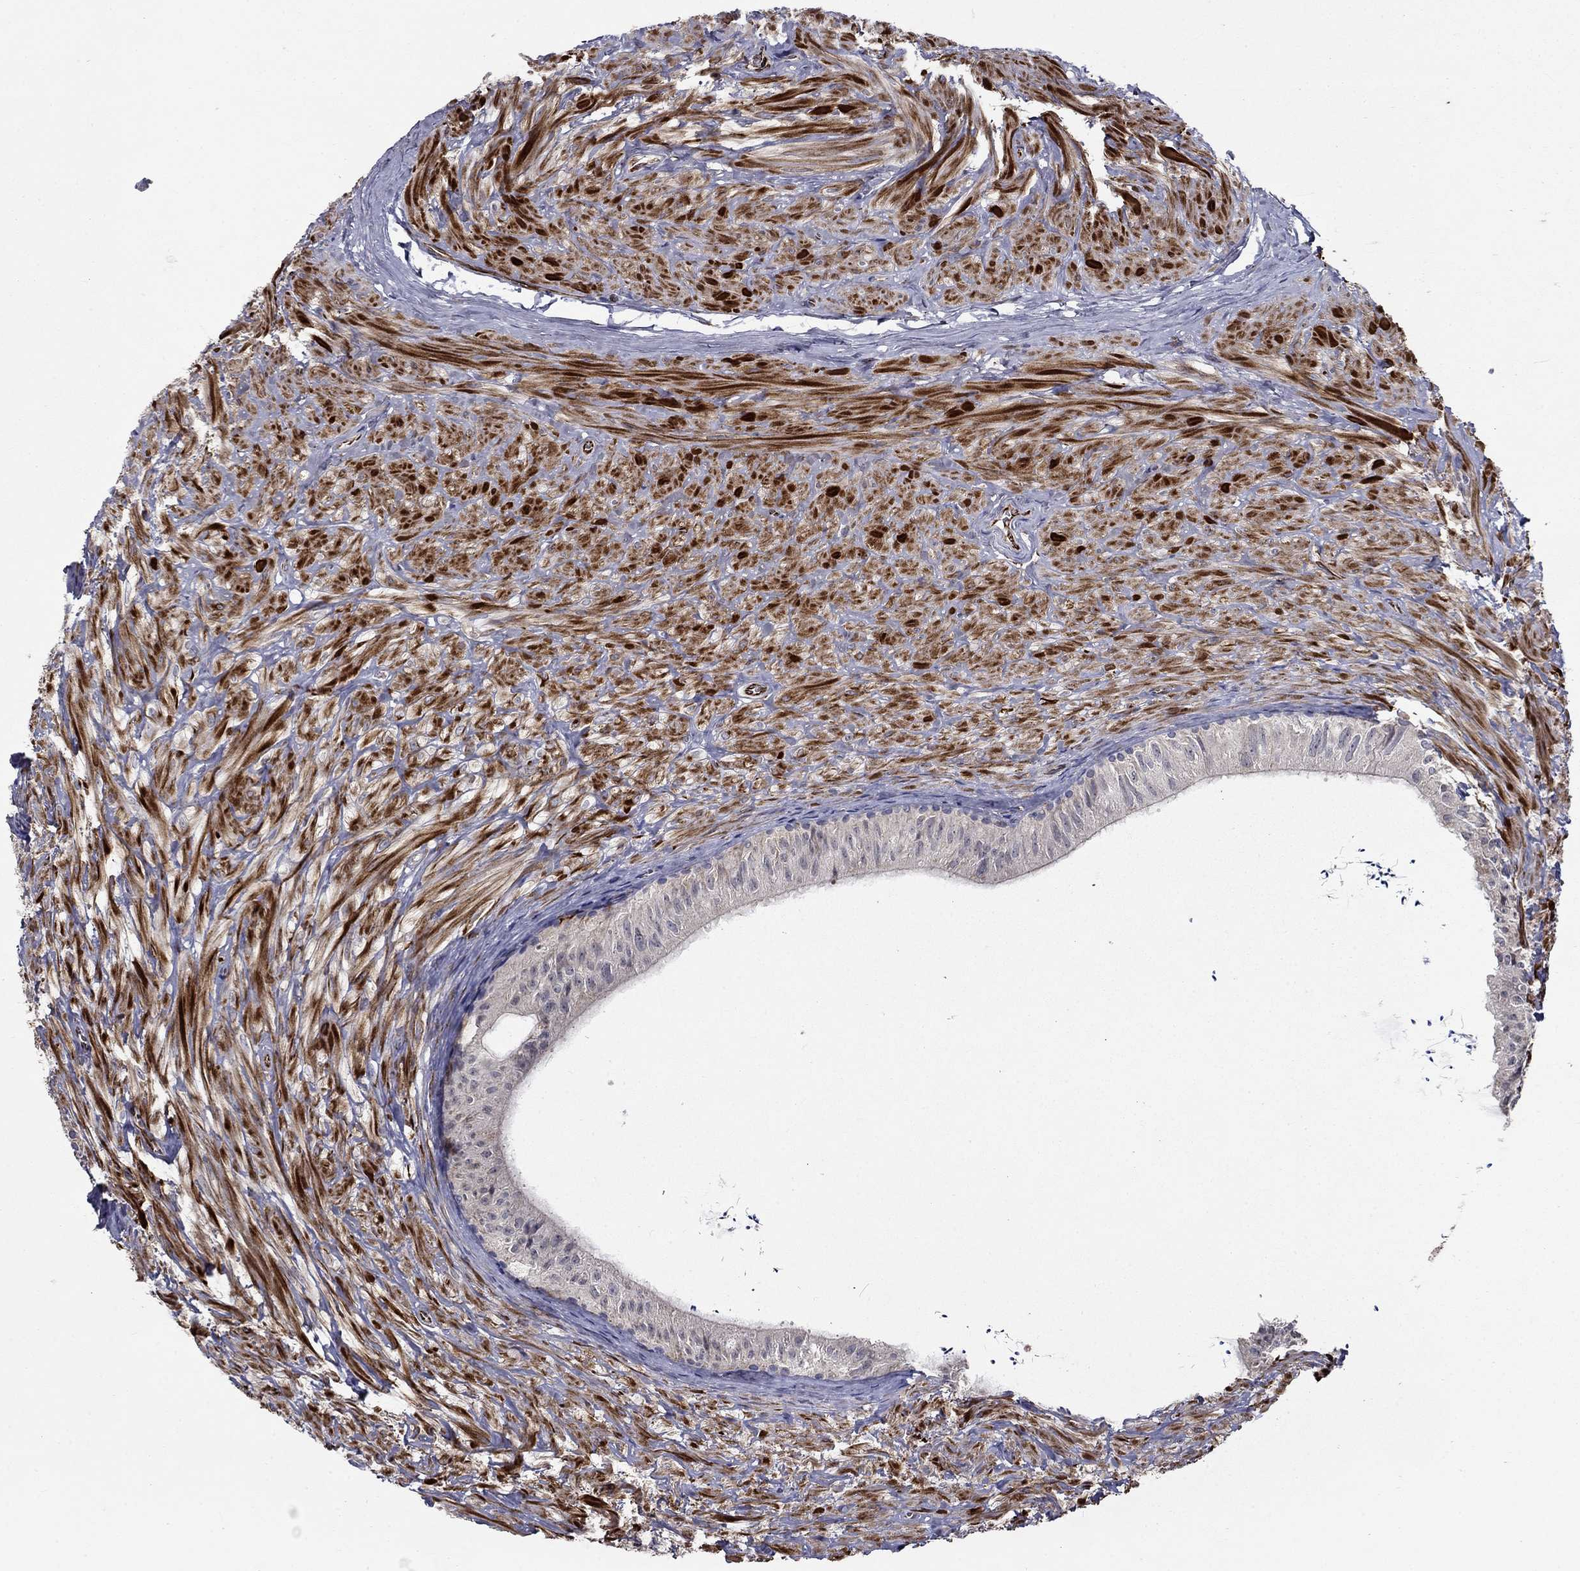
{"staining": {"intensity": "negative", "quantity": "none", "location": "none"}, "tissue": "epididymis", "cell_type": "Glandular cells", "image_type": "normal", "snomed": [{"axis": "morphology", "description": "Normal tissue, NOS"}, {"axis": "topography", "description": "Epididymis"}], "caption": "Immunohistochemistry image of benign epididymis: epididymis stained with DAB demonstrates no significant protein staining in glandular cells.", "gene": "LACTB2", "patient": {"sex": "male", "age": 32}}